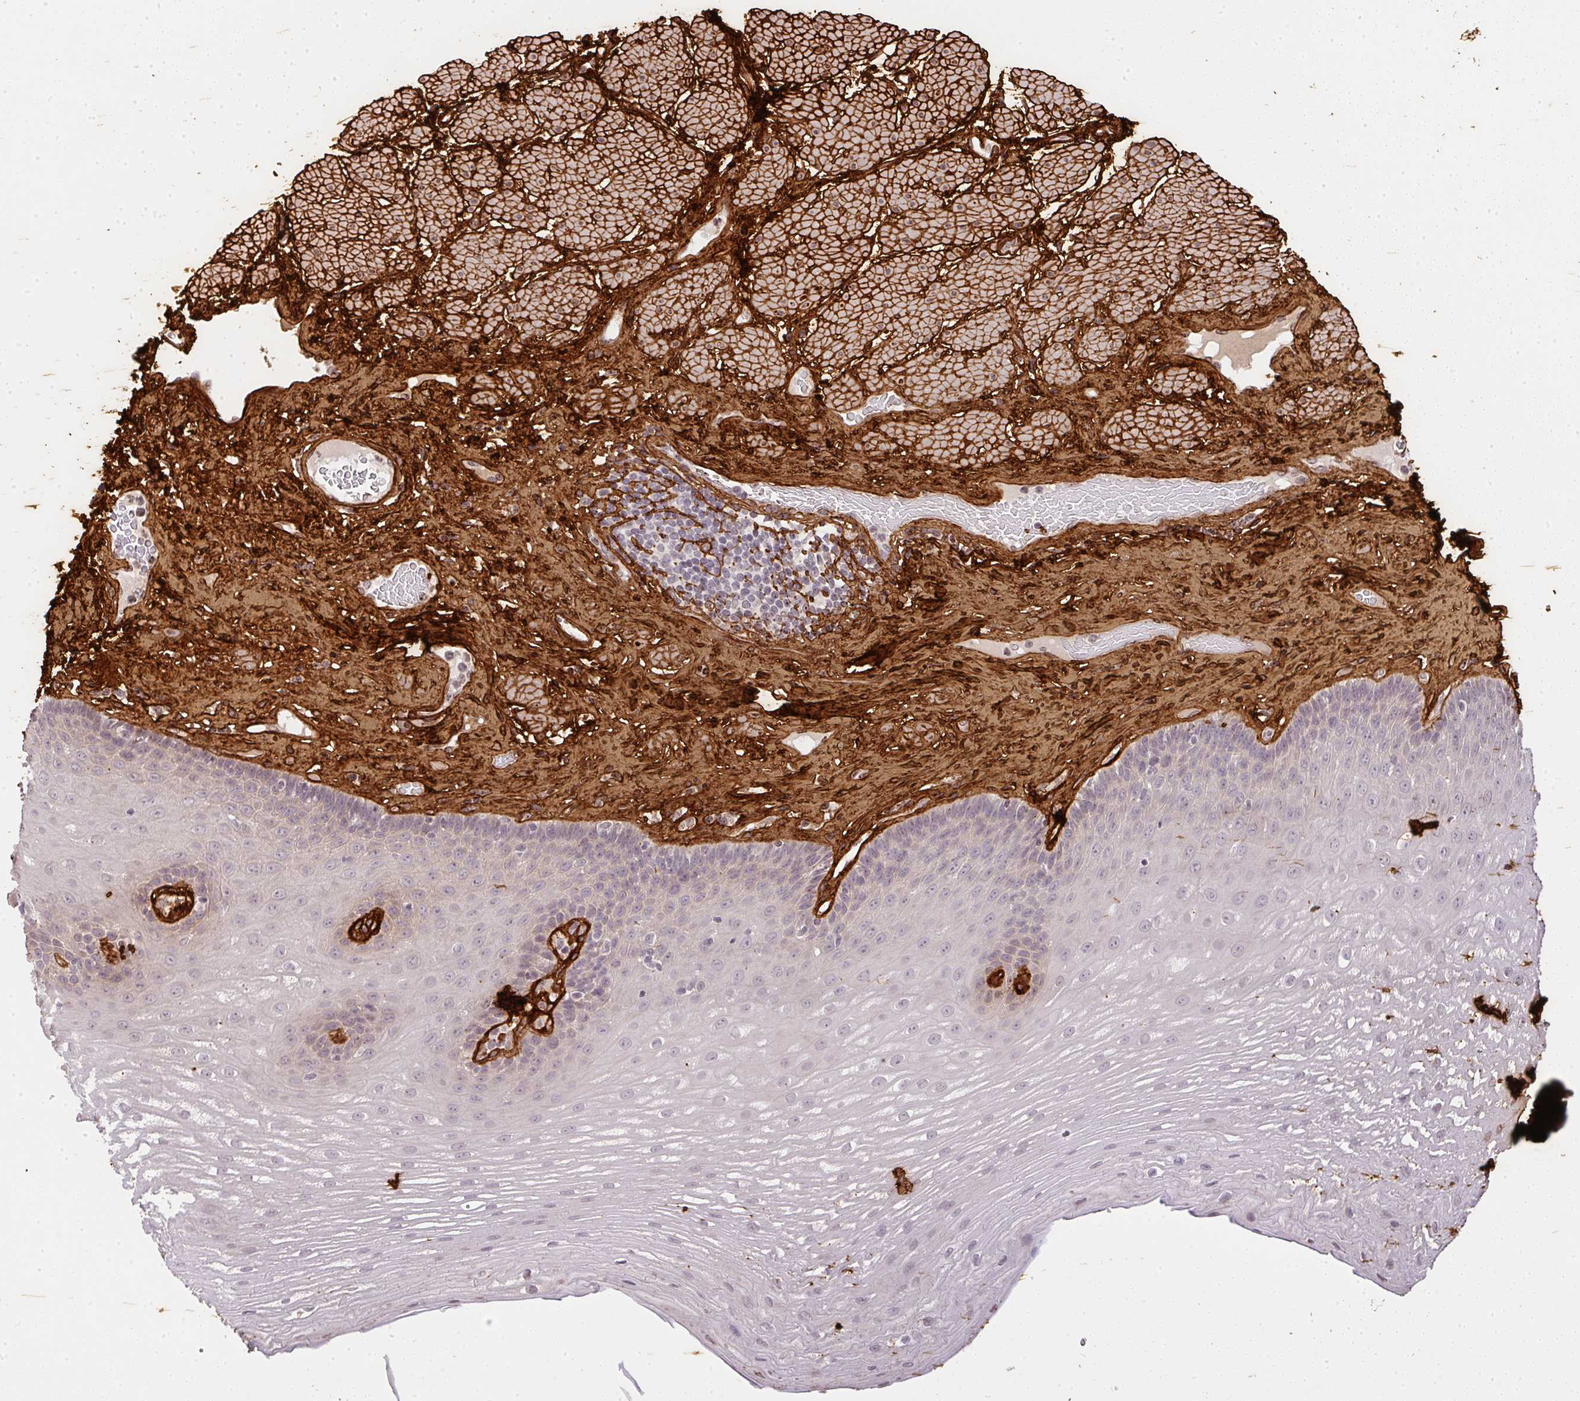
{"staining": {"intensity": "moderate", "quantity": "<25%", "location": "cytoplasmic/membranous"}, "tissue": "esophagus", "cell_type": "Squamous epithelial cells", "image_type": "normal", "snomed": [{"axis": "morphology", "description": "Normal tissue, NOS"}, {"axis": "topography", "description": "Esophagus"}], "caption": "The photomicrograph exhibits immunohistochemical staining of normal esophagus. There is moderate cytoplasmic/membranous staining is identified in approximately <25% of squamous epithelial cells.", "gene": "COL3A1", "patient": {"sex": "male", "age": 62}}